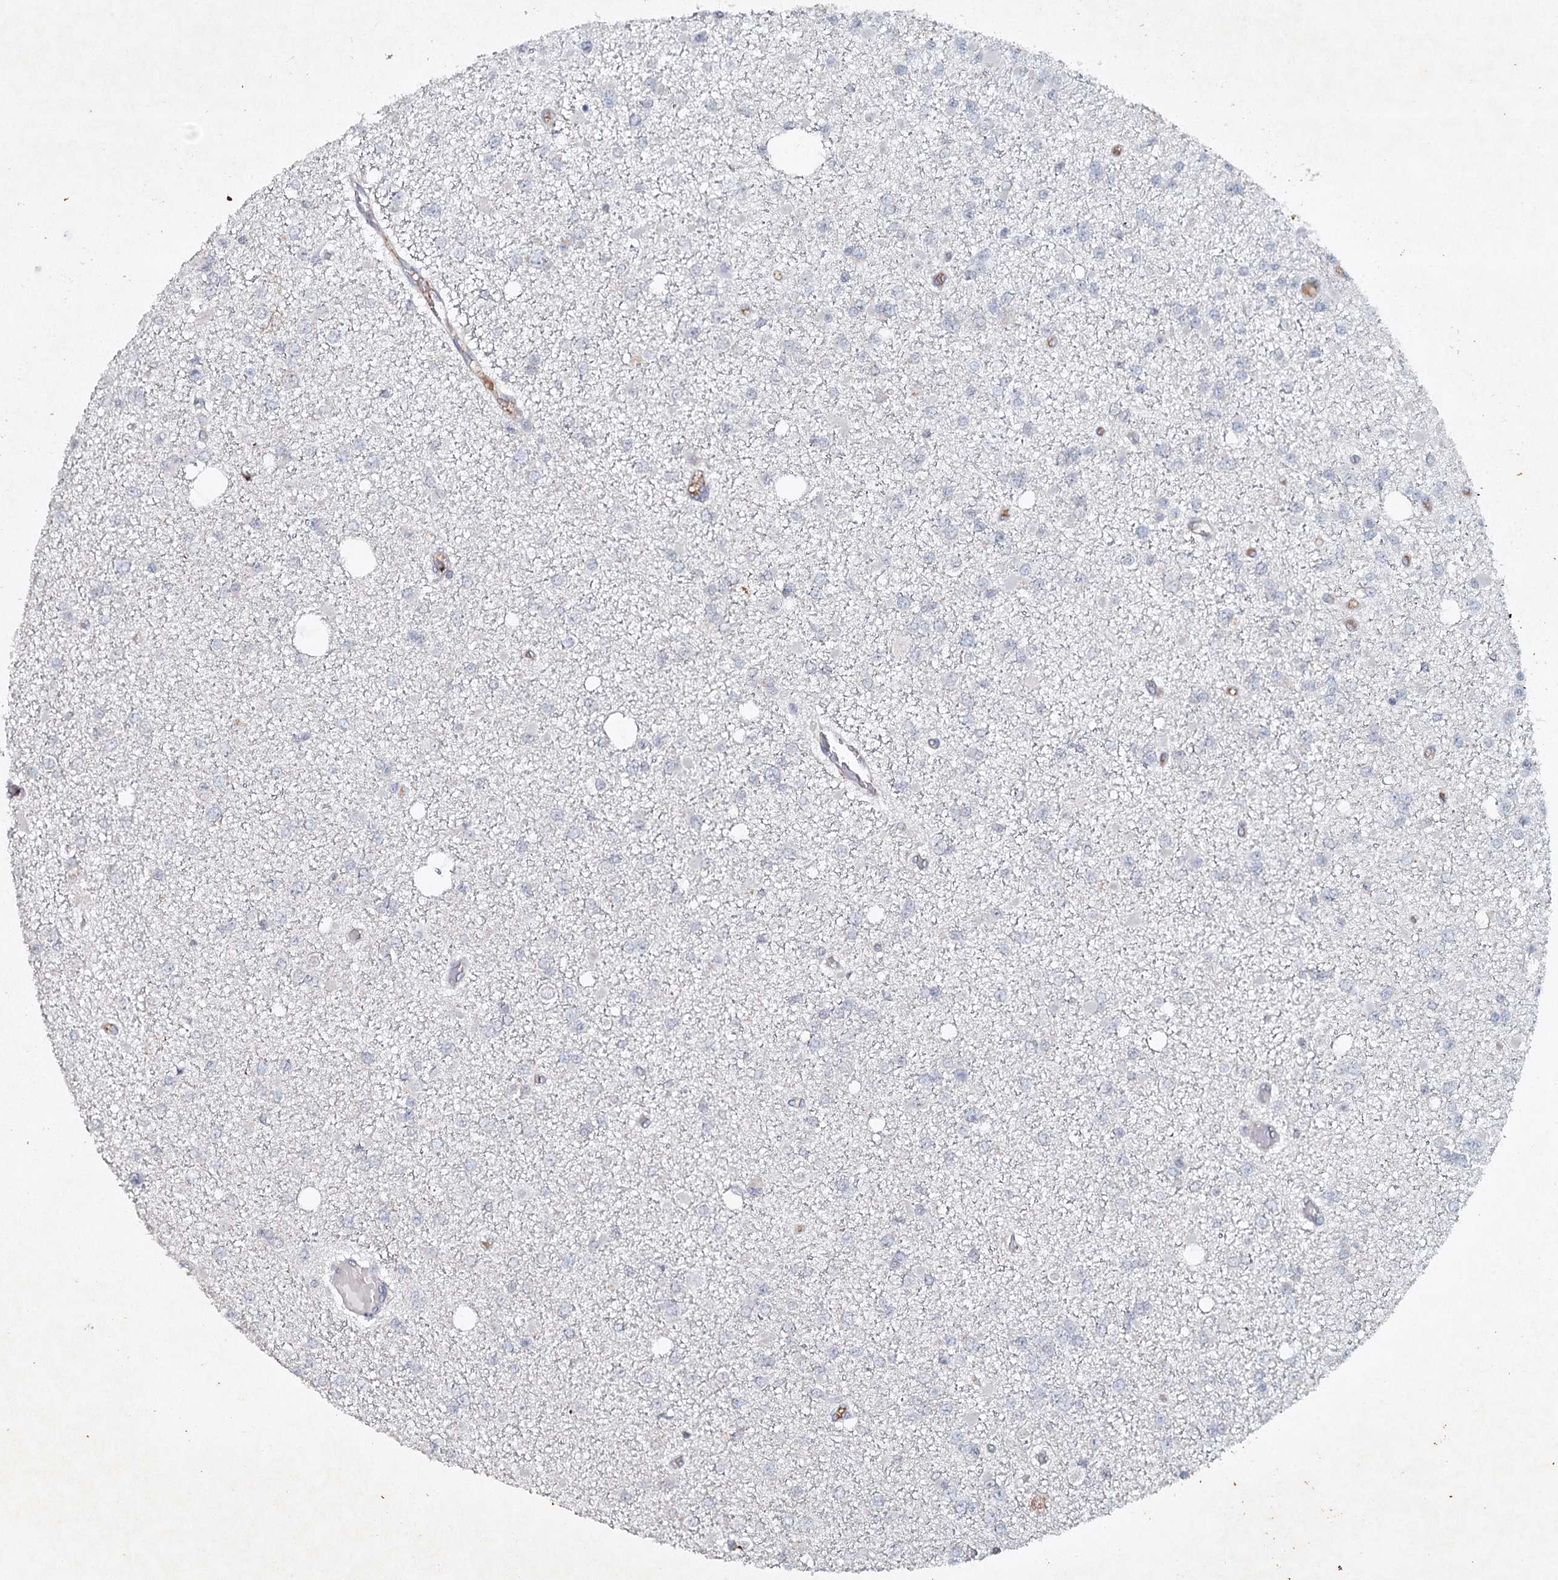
{"staining": {"intensity": "negative", "quantity": "none", "location": "none"}, "tissue": "glioma", "cell_type": "Tumor cells", "image_type": "cancer", "snomed": [{"axis": "morphology", "description": "Glioma, malignant, Low grade"}, {"axis": "topography", "description": "Brain"}], "caption": "This is an immunohistochemistry photomicrograph of malignant glioma (low-grade). There is no staining in tumor cells.", "gene": "SYNPO", "patient": {"sex": "female", "age": 22}}